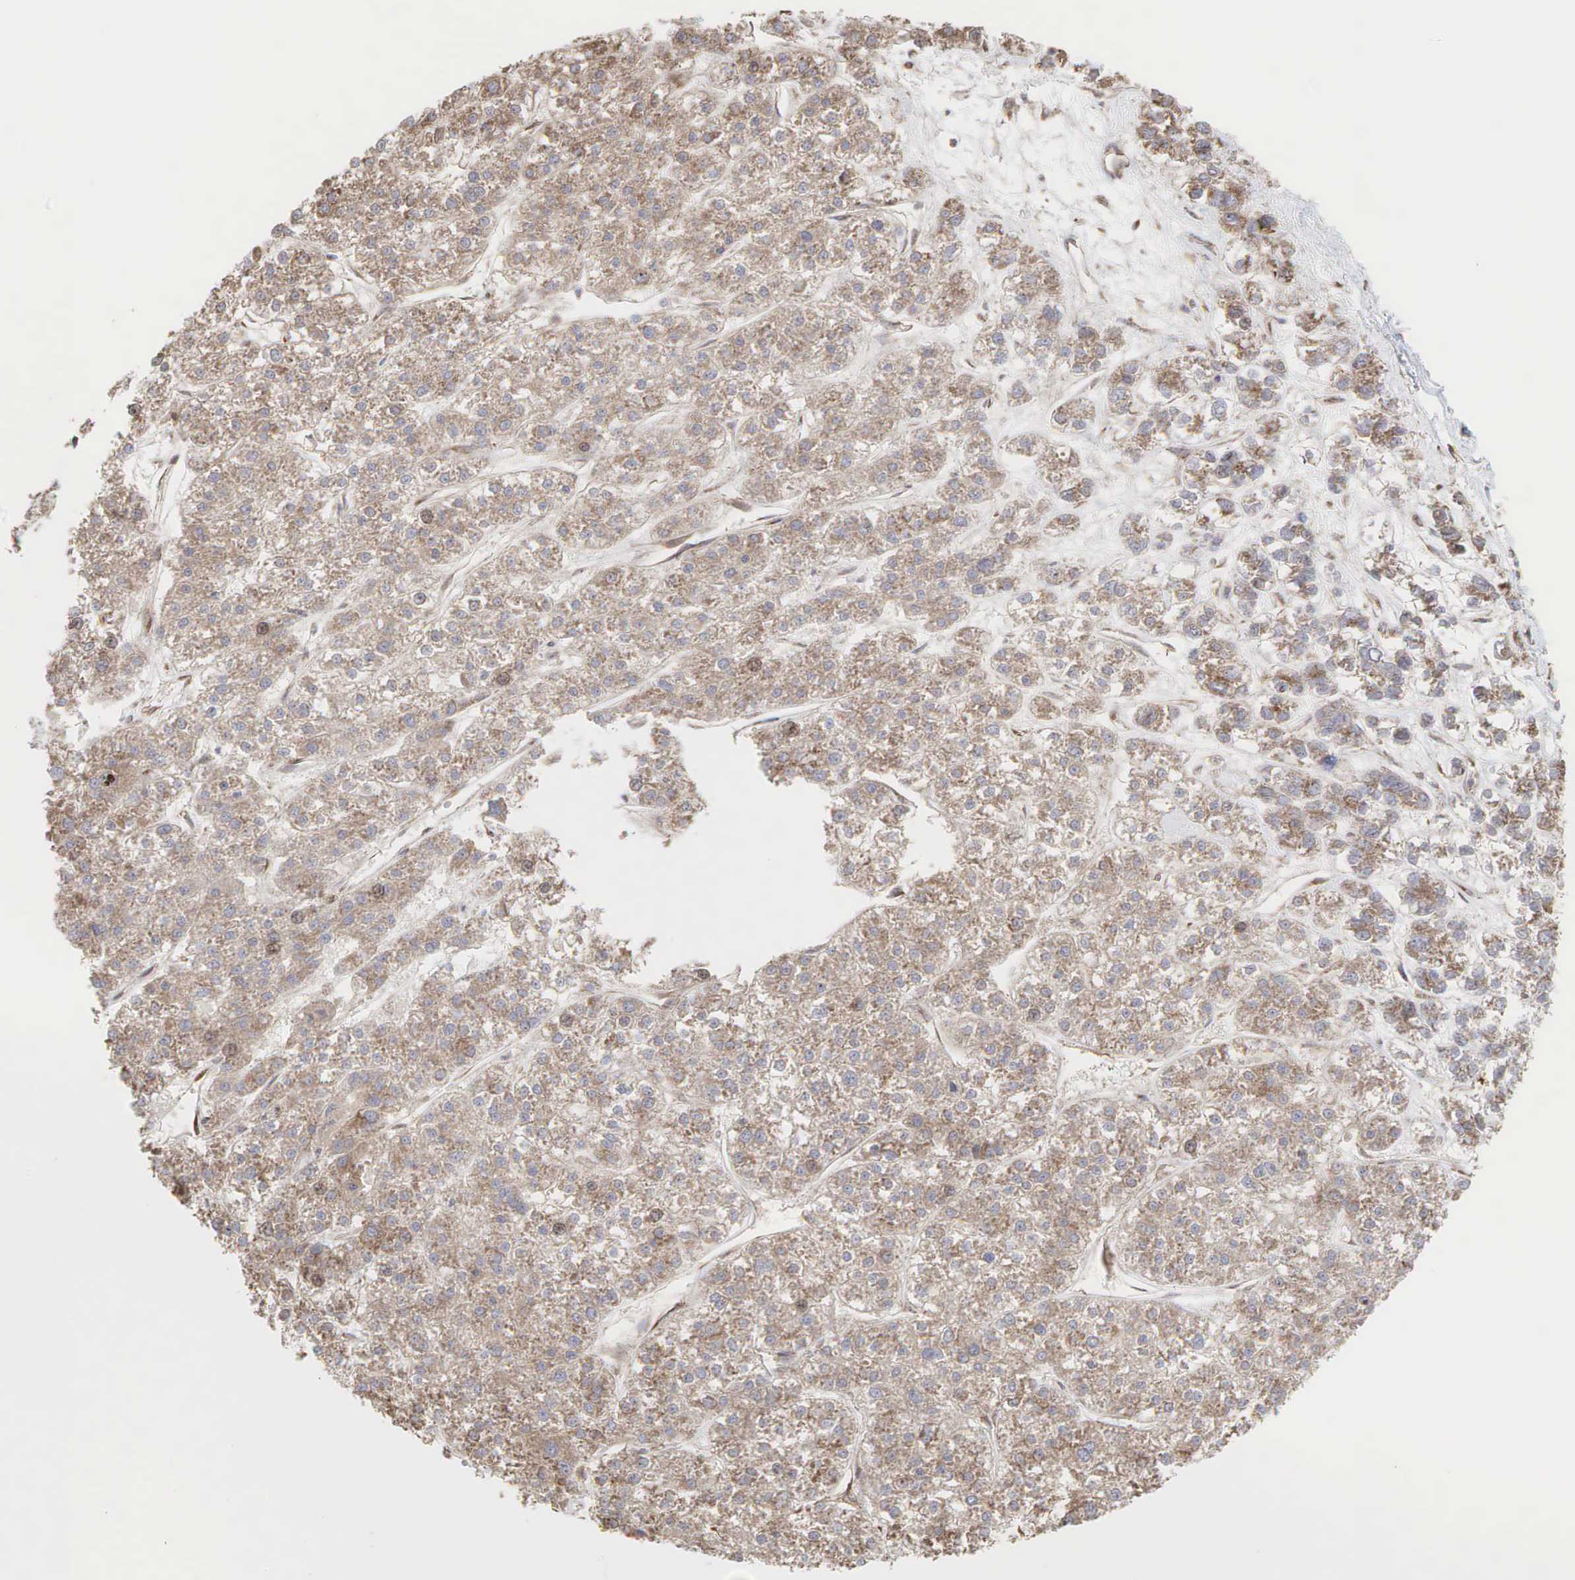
{"staining": {"intensity": "moderate", "quantity": ">75%", "location": "cytoplasmic/membranous"}, "tissue": "liver cancer", "cell_type": "Tumor cells", "image_type": "cancer", "snomed": [{"axis": "morphology", "description": "Carcinoma, Hepatocellular, NOS"}, {"axis": "topography", "description": "Liver"}], "caption": "Moderate cytoplasmic/membranous positivity for a protein is identified in approximately >75% of tumor cells of liver cancer (hepatocellular carcinoma) using immunohistochemistry.", "gene": "PABPC5", "patient": {"sex": "female", "age": 85}}